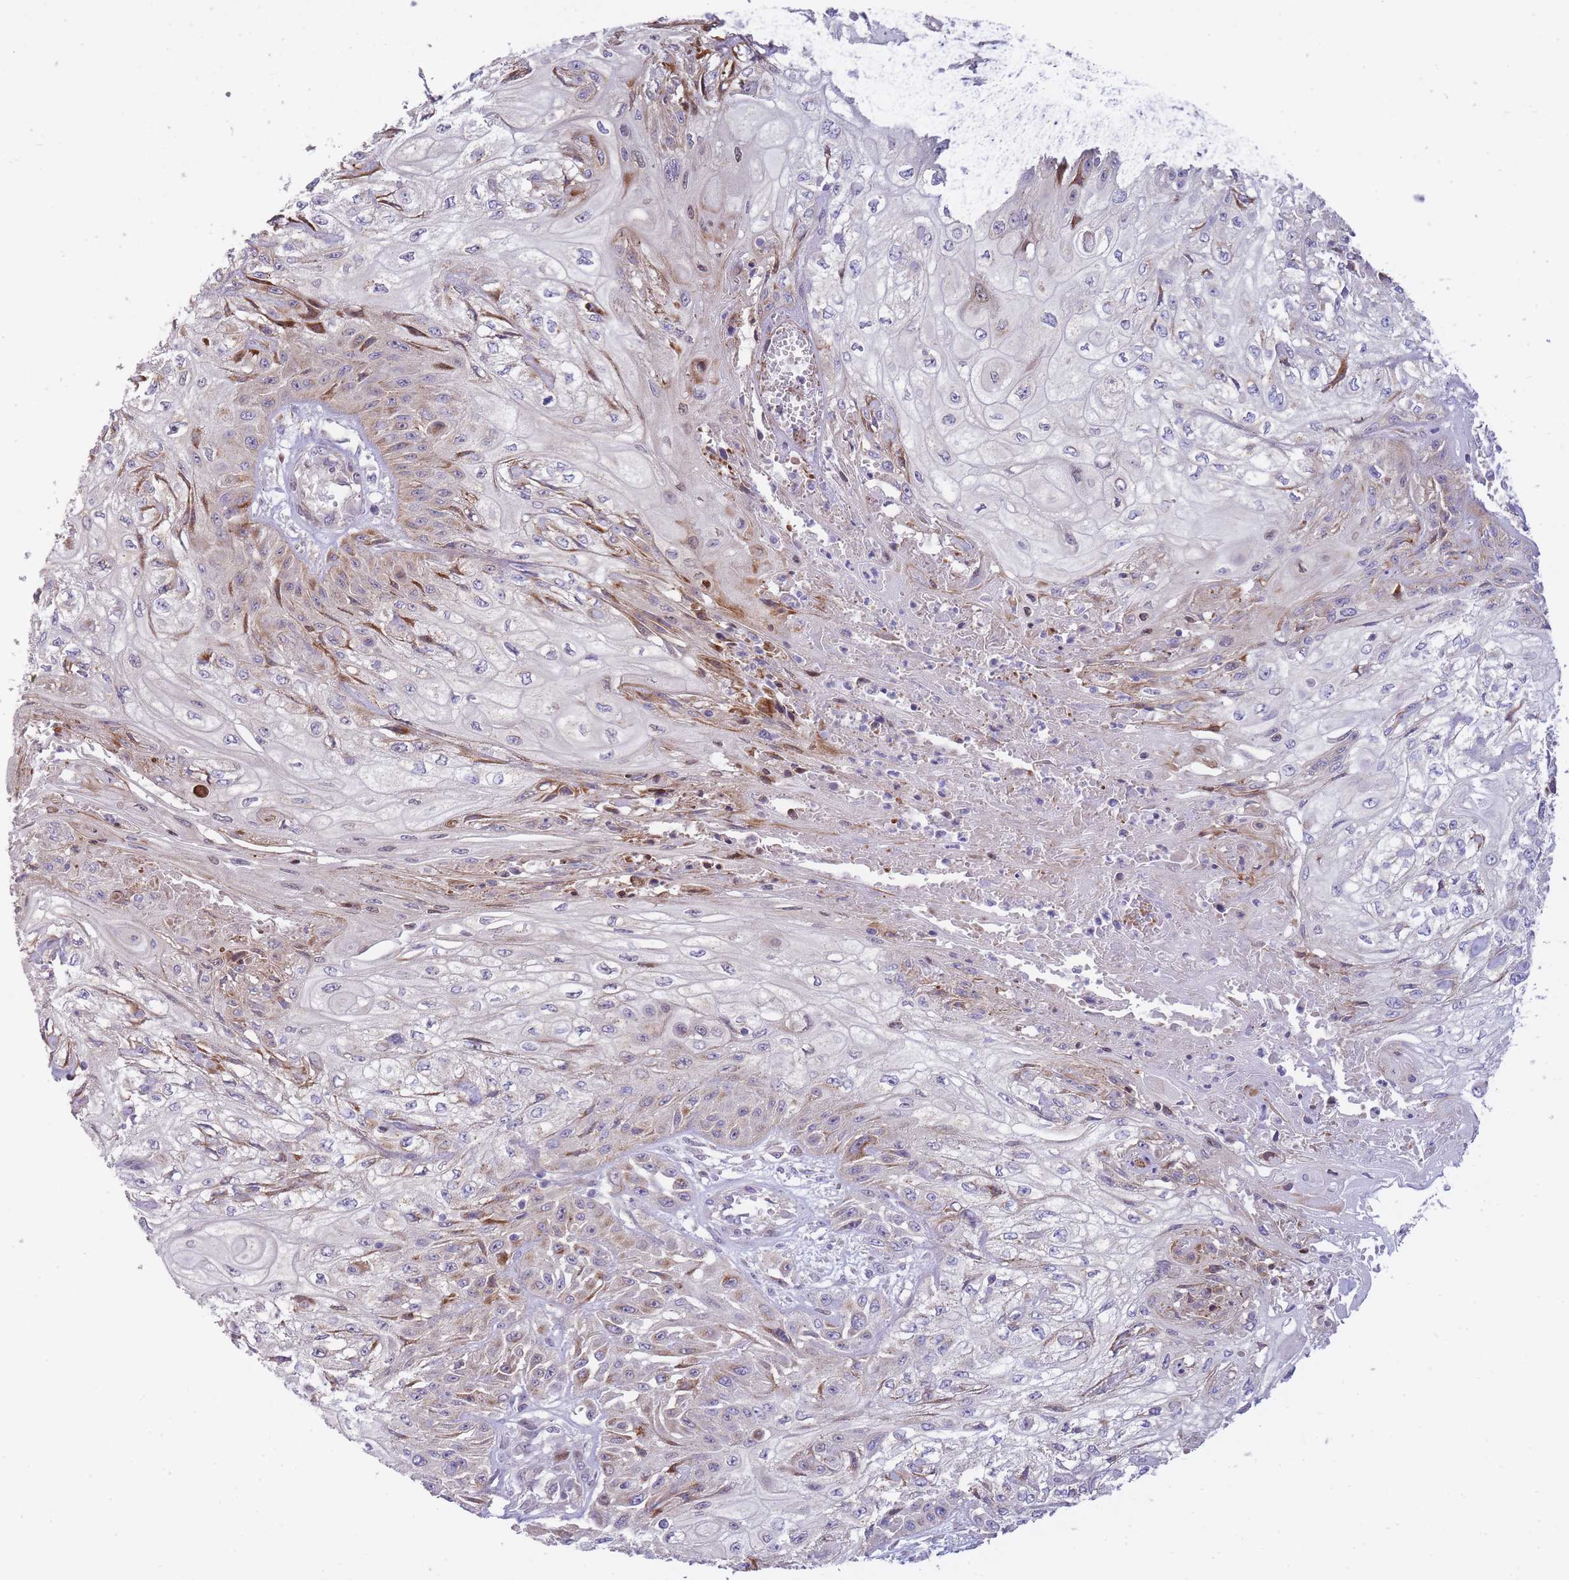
{"staining": {"intensity": "negative", "quantity": "none", "location": "none"}, "tissue": "skin cancer", "cell_type": "Tumor cells", "image_type": "cancer", "snomed": [{"axis": "morphology", "description": "Squamous cell carcinoma, NOS"}, {"axis": "morphology", "description": "Squamous cell carcinoma, metastatic, NOS"}, {"axis": "topography", "description": "Skin"}, {"axis": "topography", "description": "Lymph node"}], "caption": "Immunohistochemical staining of human skin metastatic squamous cell carcinoma demonstrates no significant expression in tumor cells. The staining was performed using DAB (3,3'-diaminobenzidine) to visualize the protein expression in brown, while the nuclei were stained in blue with hematoxylin (Magnification: 20x).", "gene": "ATP5MC2", "patient": {"sex": "male", "age": 75}}